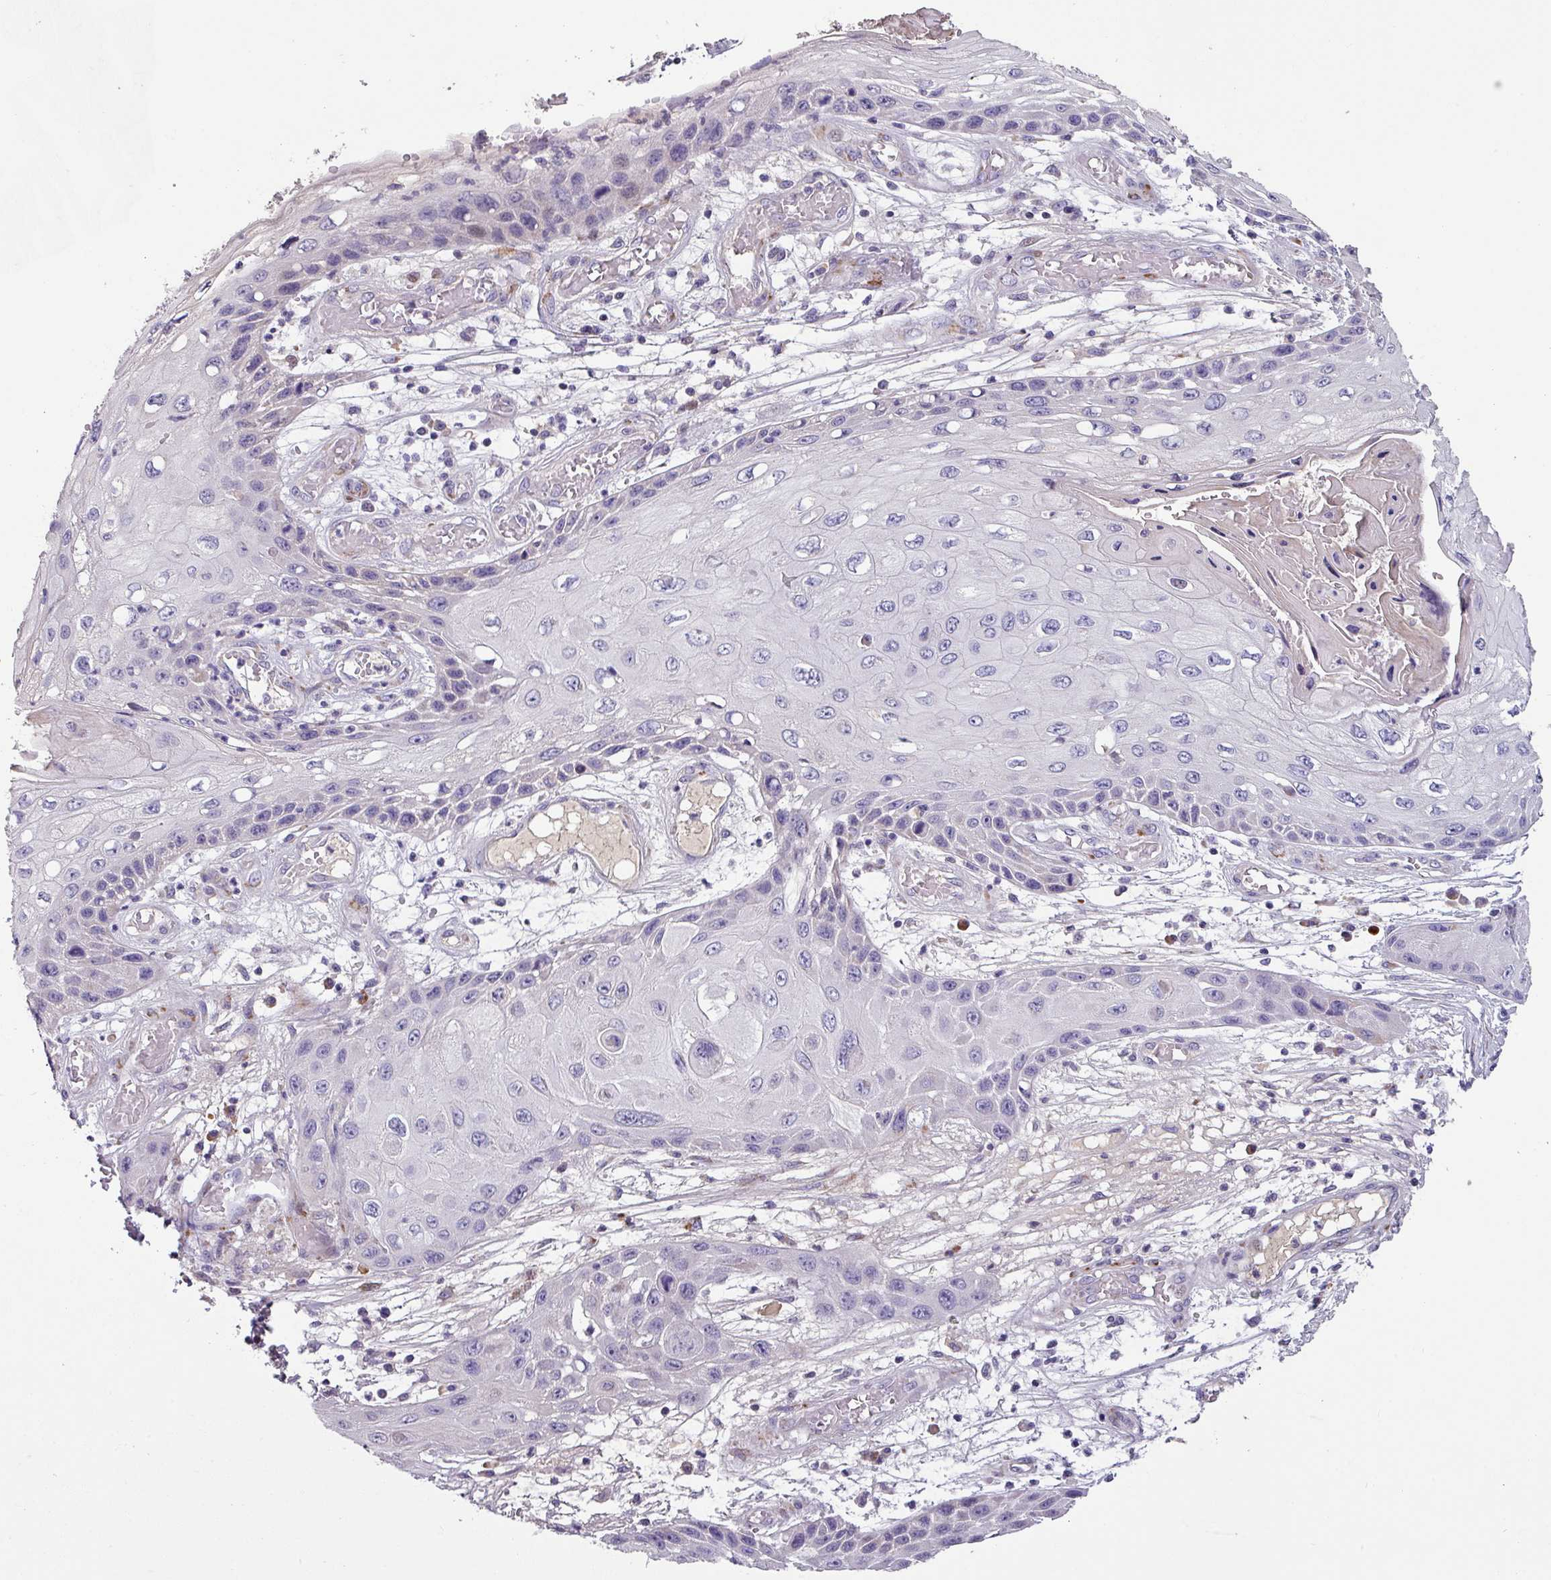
{"staining": {"intensity": "negative", "quantity": "none", "location": "none"}, "tissue": "skin cancer", "cell_type": "Tumor cells", "image_type": "cancer", "snomed": [{"axis": "morphology", "description": "Squamous cell carcinoma, NOS"}, {"axis": "topography", "description": "Skin"}, {"axis": "topography", "description": "Vulva"}], "caption": "An immunohistochemistry (IHC) histopathology image of skin cancer is shown. There is no staining in tumor cells of skin cancer.", "gene": "KLHL3", "patient": {"sex": "female", "age": 44}}